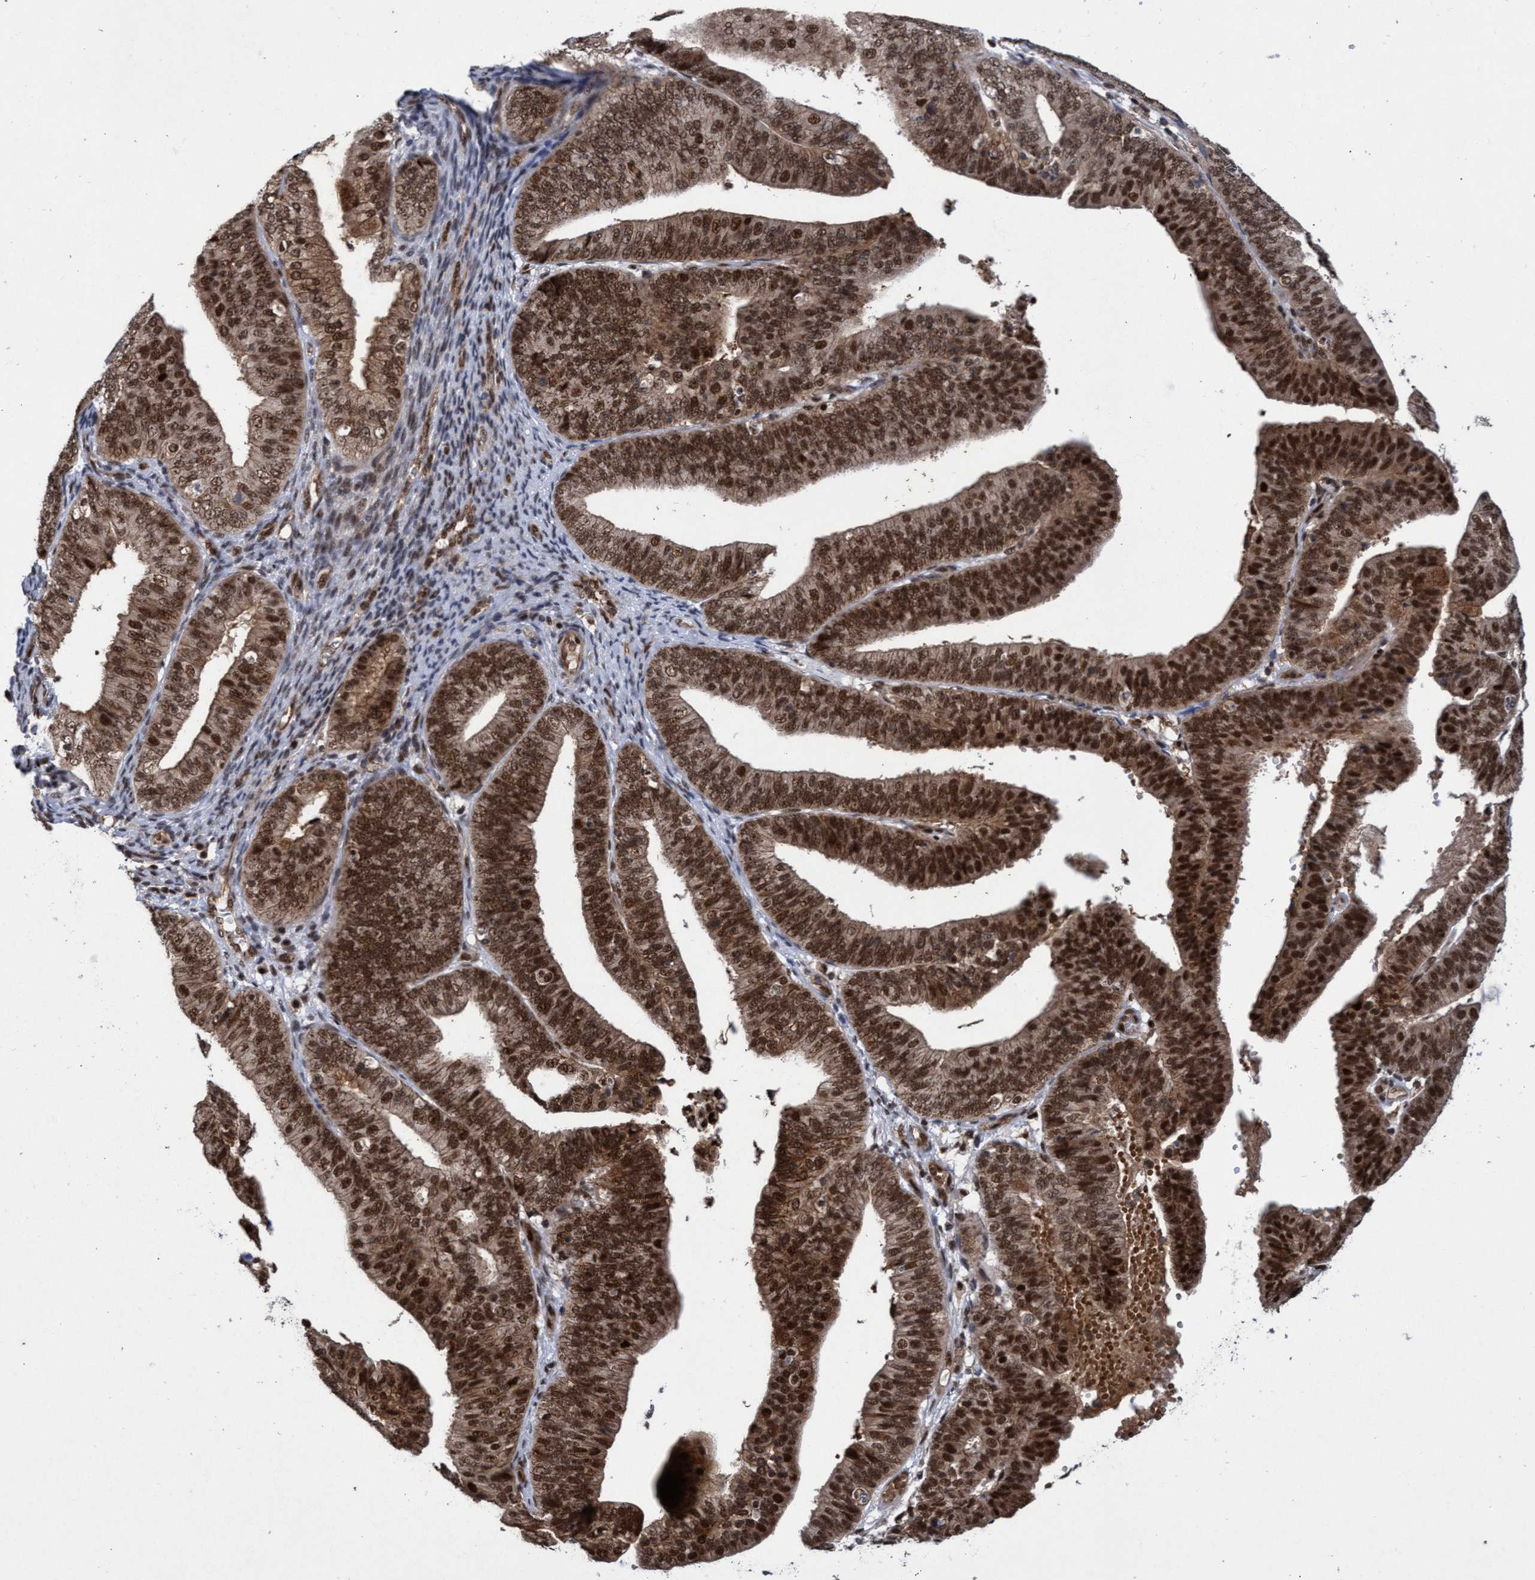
{"staining": {"intensity": "strong", "quantity": ">75%", "location": "cytoplasmic/membranous,nuclear"}, "tissue": "endometrial cancer", "cell_type": "Tumor cells", "image_type": "cancer", "snomed": [{"axis": "morphology", "description": "Adenocarcinoma, NOS"}, {"axis": "topography", "description": "Endometrium"}], "caption": "IHC photomicrograph of neoplastic tissue: human adenocarcinoma (endometrial) stained using immunohistochemistry (IHC) displays high levels of strong protein expression localized specifically in the cytoplasmic/membranous and nuclear of tumor cells, appearing as a cytoplasmic/membranous and nuclear brown color.", "gene": "GTF2F1", "patient": {"sex": "female", "age": 63}}